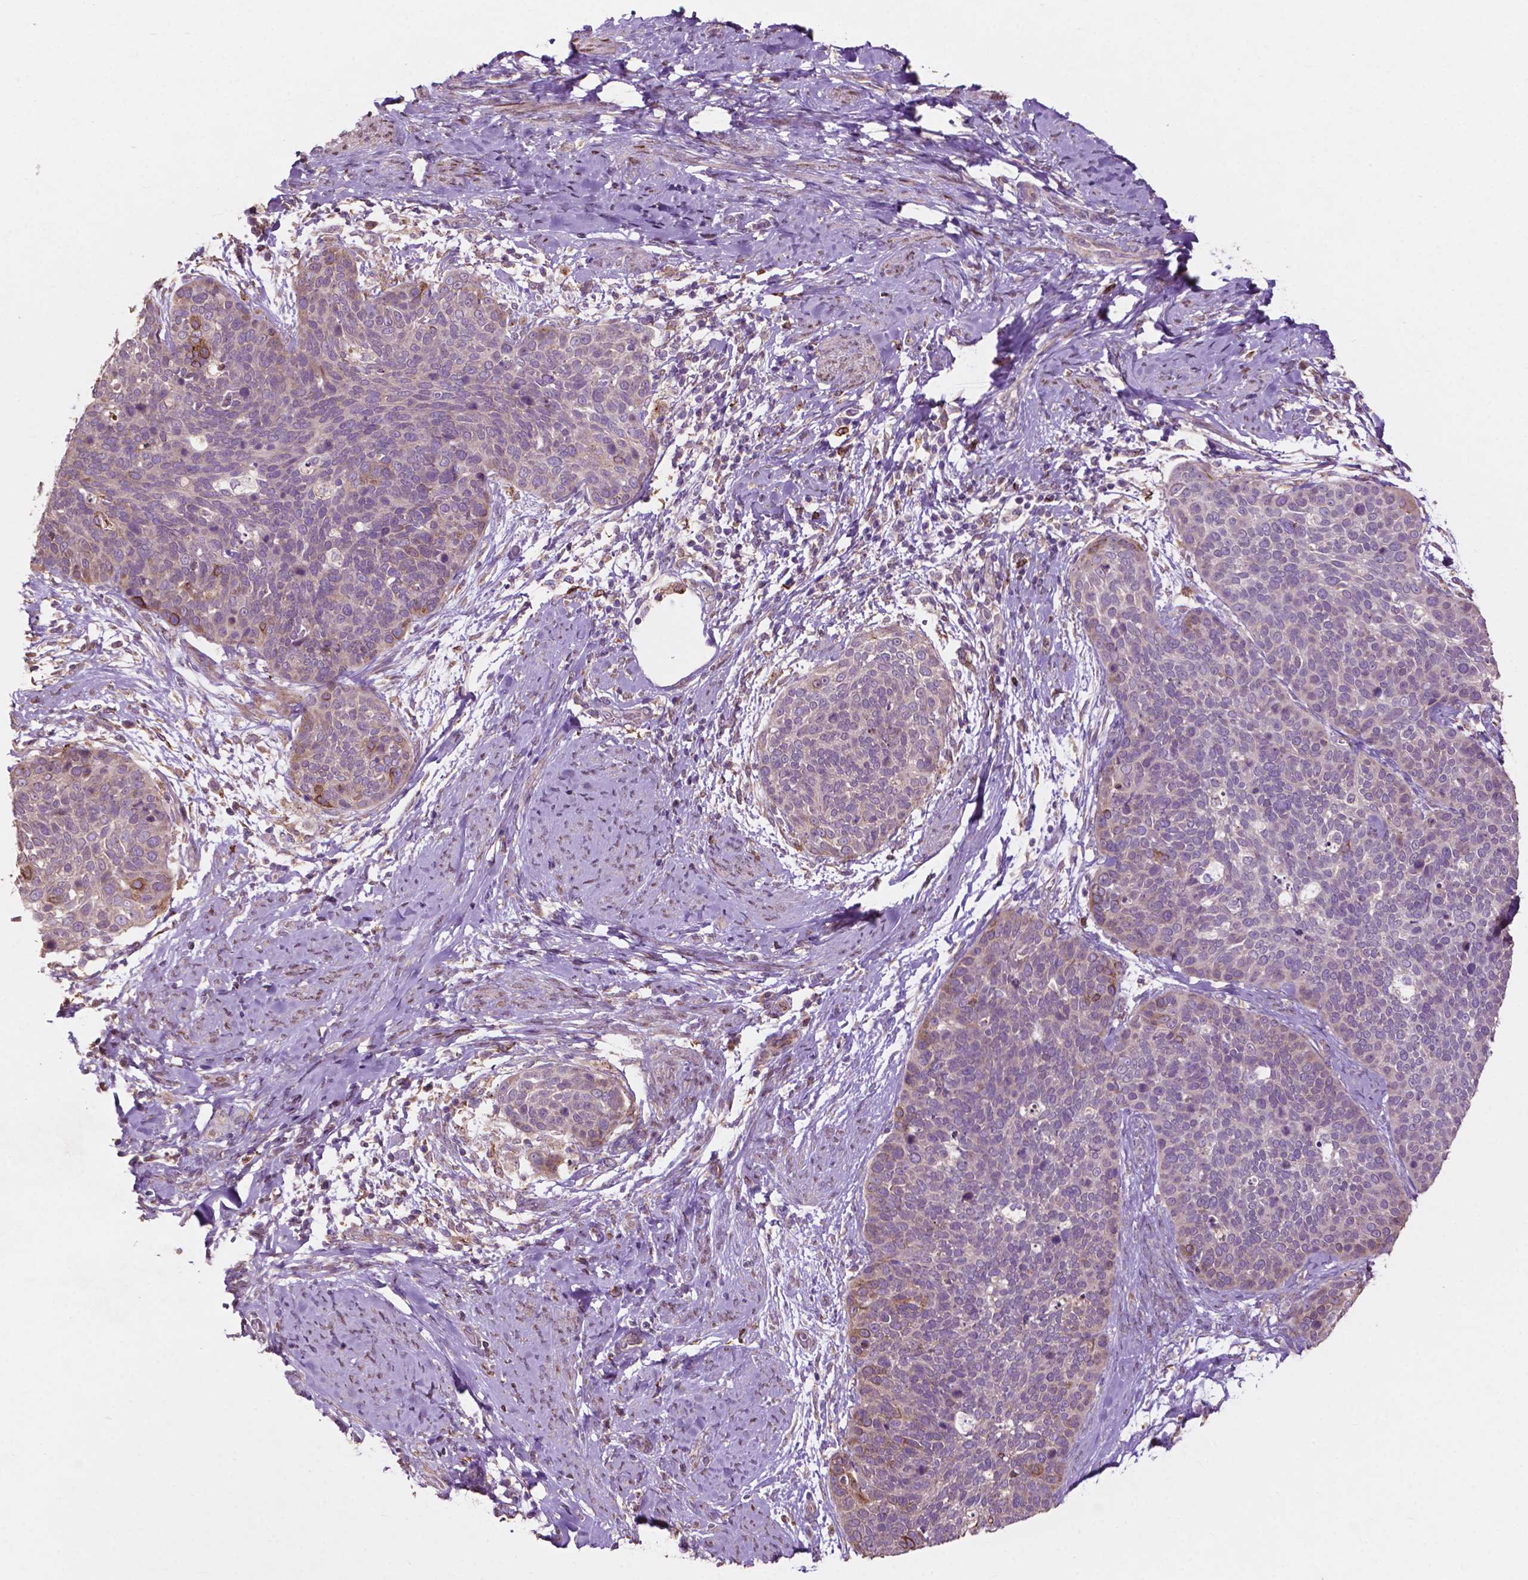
{"staining": {"intensity": "moderate", "quantity": "<25%", "location": "cytoplasmic/membranous"}, "tissue": "cervical cancer", "cell_type": "Tumor cells", "image_type": "cancer", "snomed": [{"axis": "morphology", "description": "Squamous cell carcinoma, NOS"}, {"axis": "topography", "description": "Cervix"}], "caption": "About <25% of tumor cells in cervical cancer (squamous cell carcinoma) reveal moderate cytoplasmic/membranous protein staining as visualized by brown immunohistochemical staining.", "gene": "MBTPS1", "patient": {"sex": "female", "age": 69}}